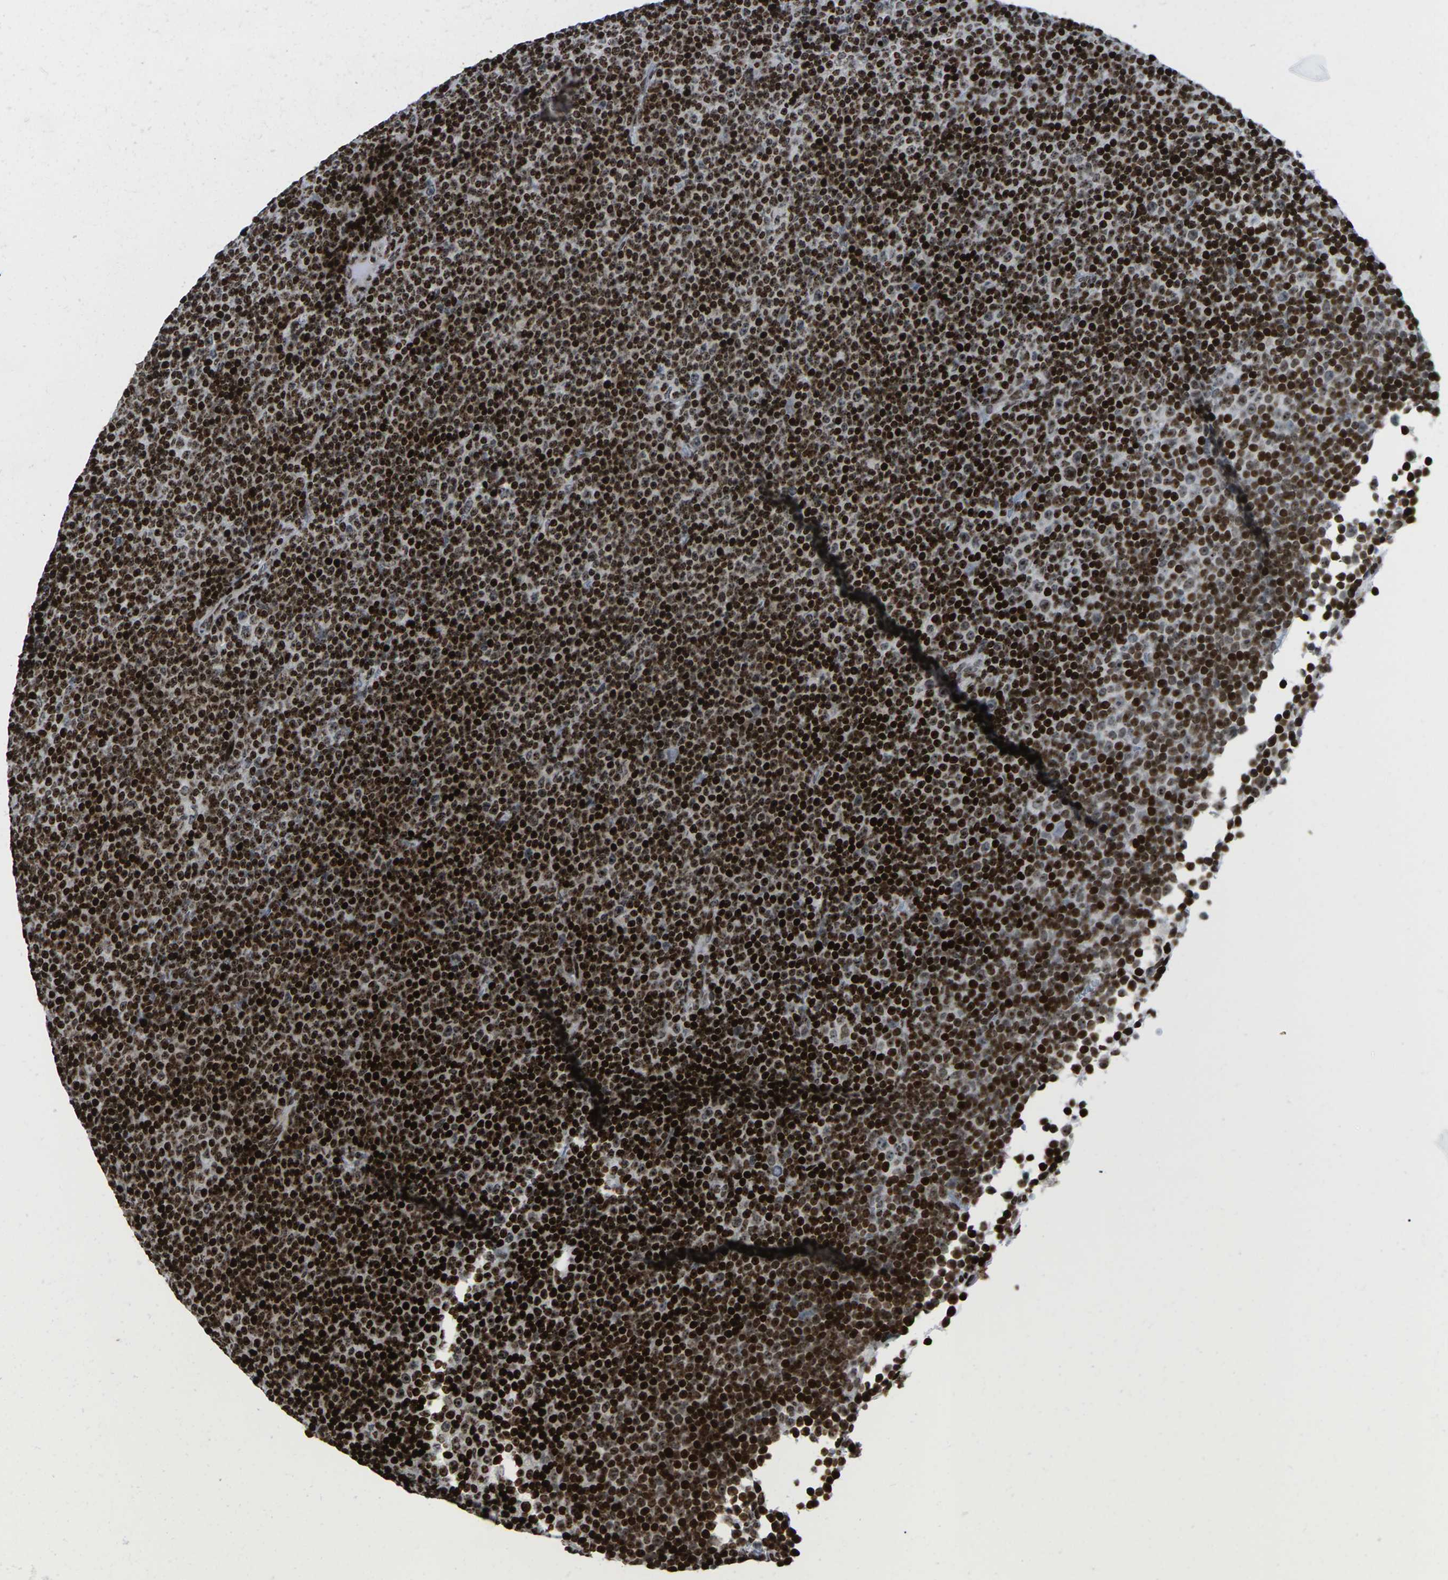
{"staining": {"intensity": "strong", "quantity": ">75%", "location": "nuclear"}, "tissue": "lymphoma", "cell_type": "Tumor cells", "image_type": "cancer", "snomed": [{"axis": "morphology", "description": "Malignant lymphoma, non-Hodgkin's type, Low grade"}, {"axis": "topography", "description": "Lymph node"}], "caption": "An IHC micrograph of neoplastic tissue is shown. Protein staining in brown highlights strong nuclear positivity in malignant lymphoma, non-Hodgkin's type (low-grade) within tumor cells. The protein is shown in brown color, while the nuclei are stained blue.", "gene": "H1-4", "patient": {"sex": "female", "age": 67}}